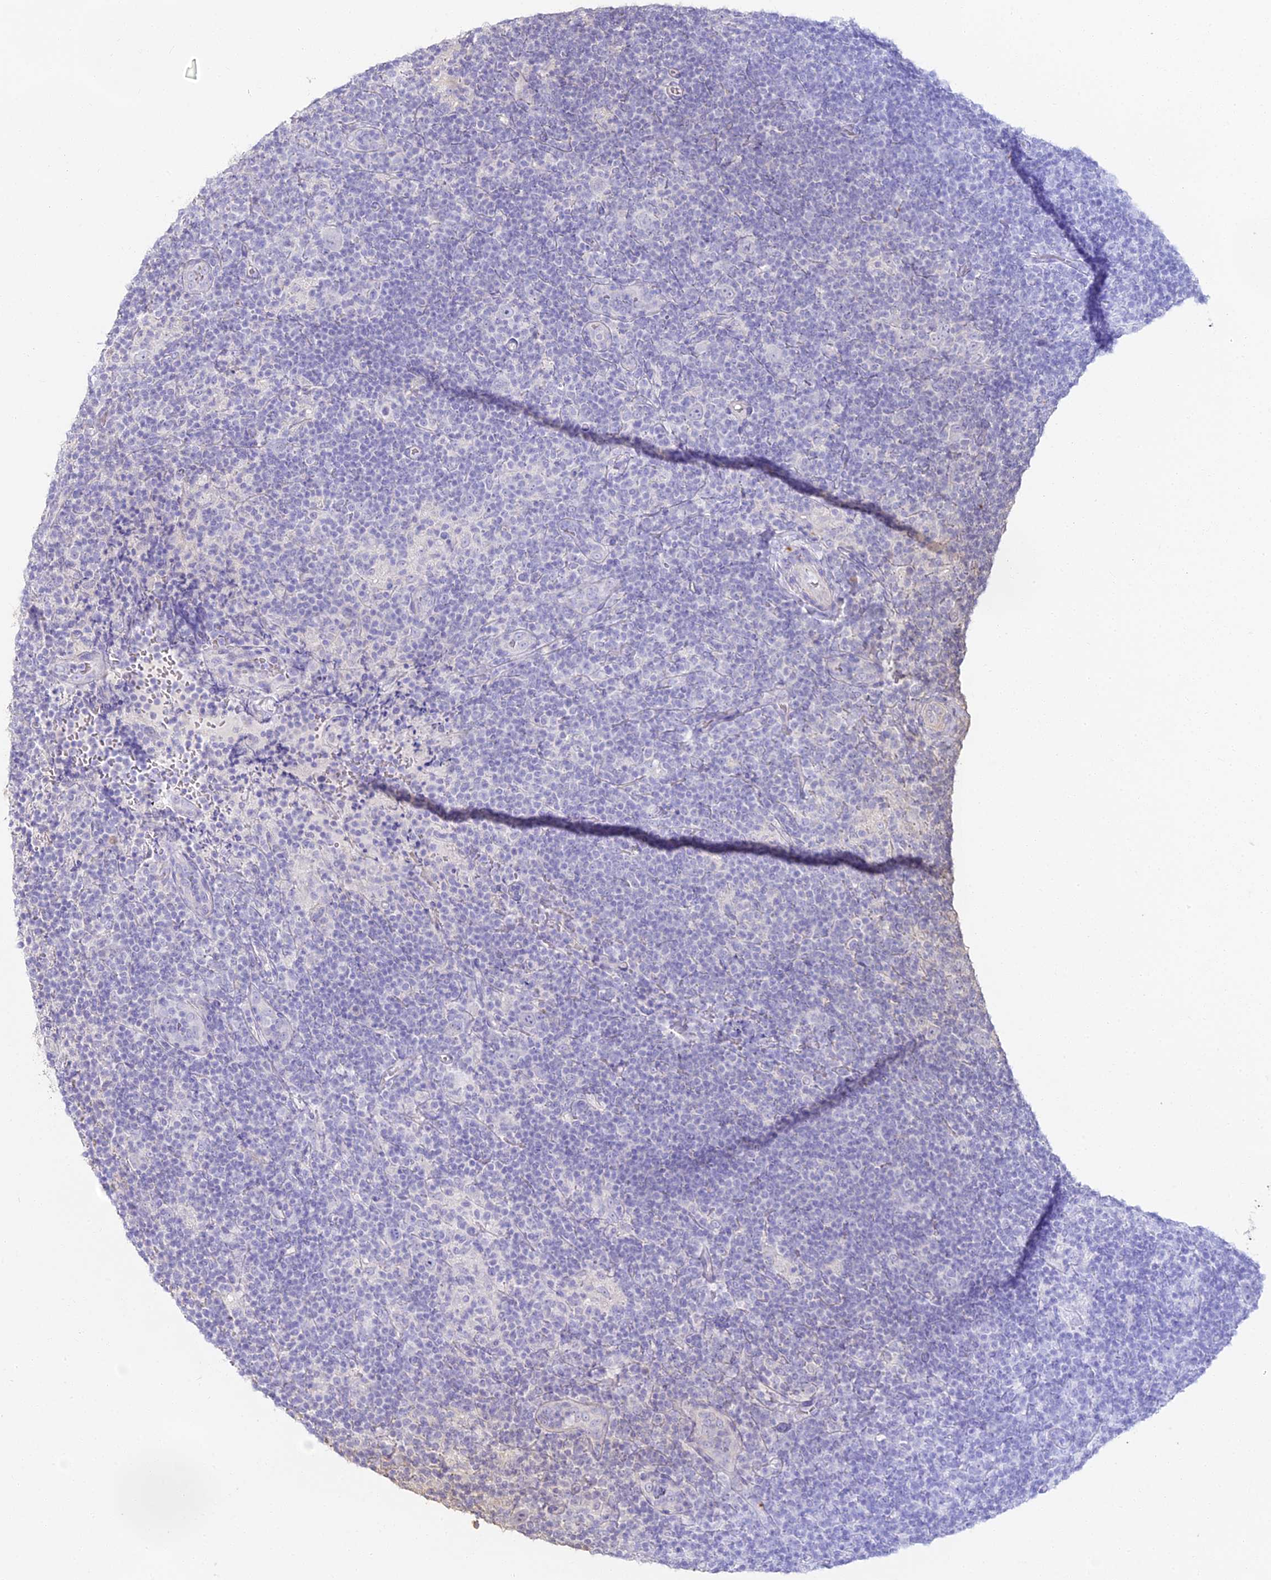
{"staining": {"intensity": "negative", "quantity": "none", "location": "none"}, "tissue": "lymphoma", "cell_type": "Tumor cells", "image_type": "cancer", "snomed": [{"axis": "morphology", "description": "Hodgkin's disease, NOS"}, {"axis": "topography", "description": "Lymph node"}], "caption": "Lymphoma was stained to show a protein in brown. There is no significant positivity in tumor cells. (Brightfield microscopy of DAB immunohistochemistry (IHC) at high magnification).", "gene": "ALPG", "patient": {"sex": "female", "age": 57}}